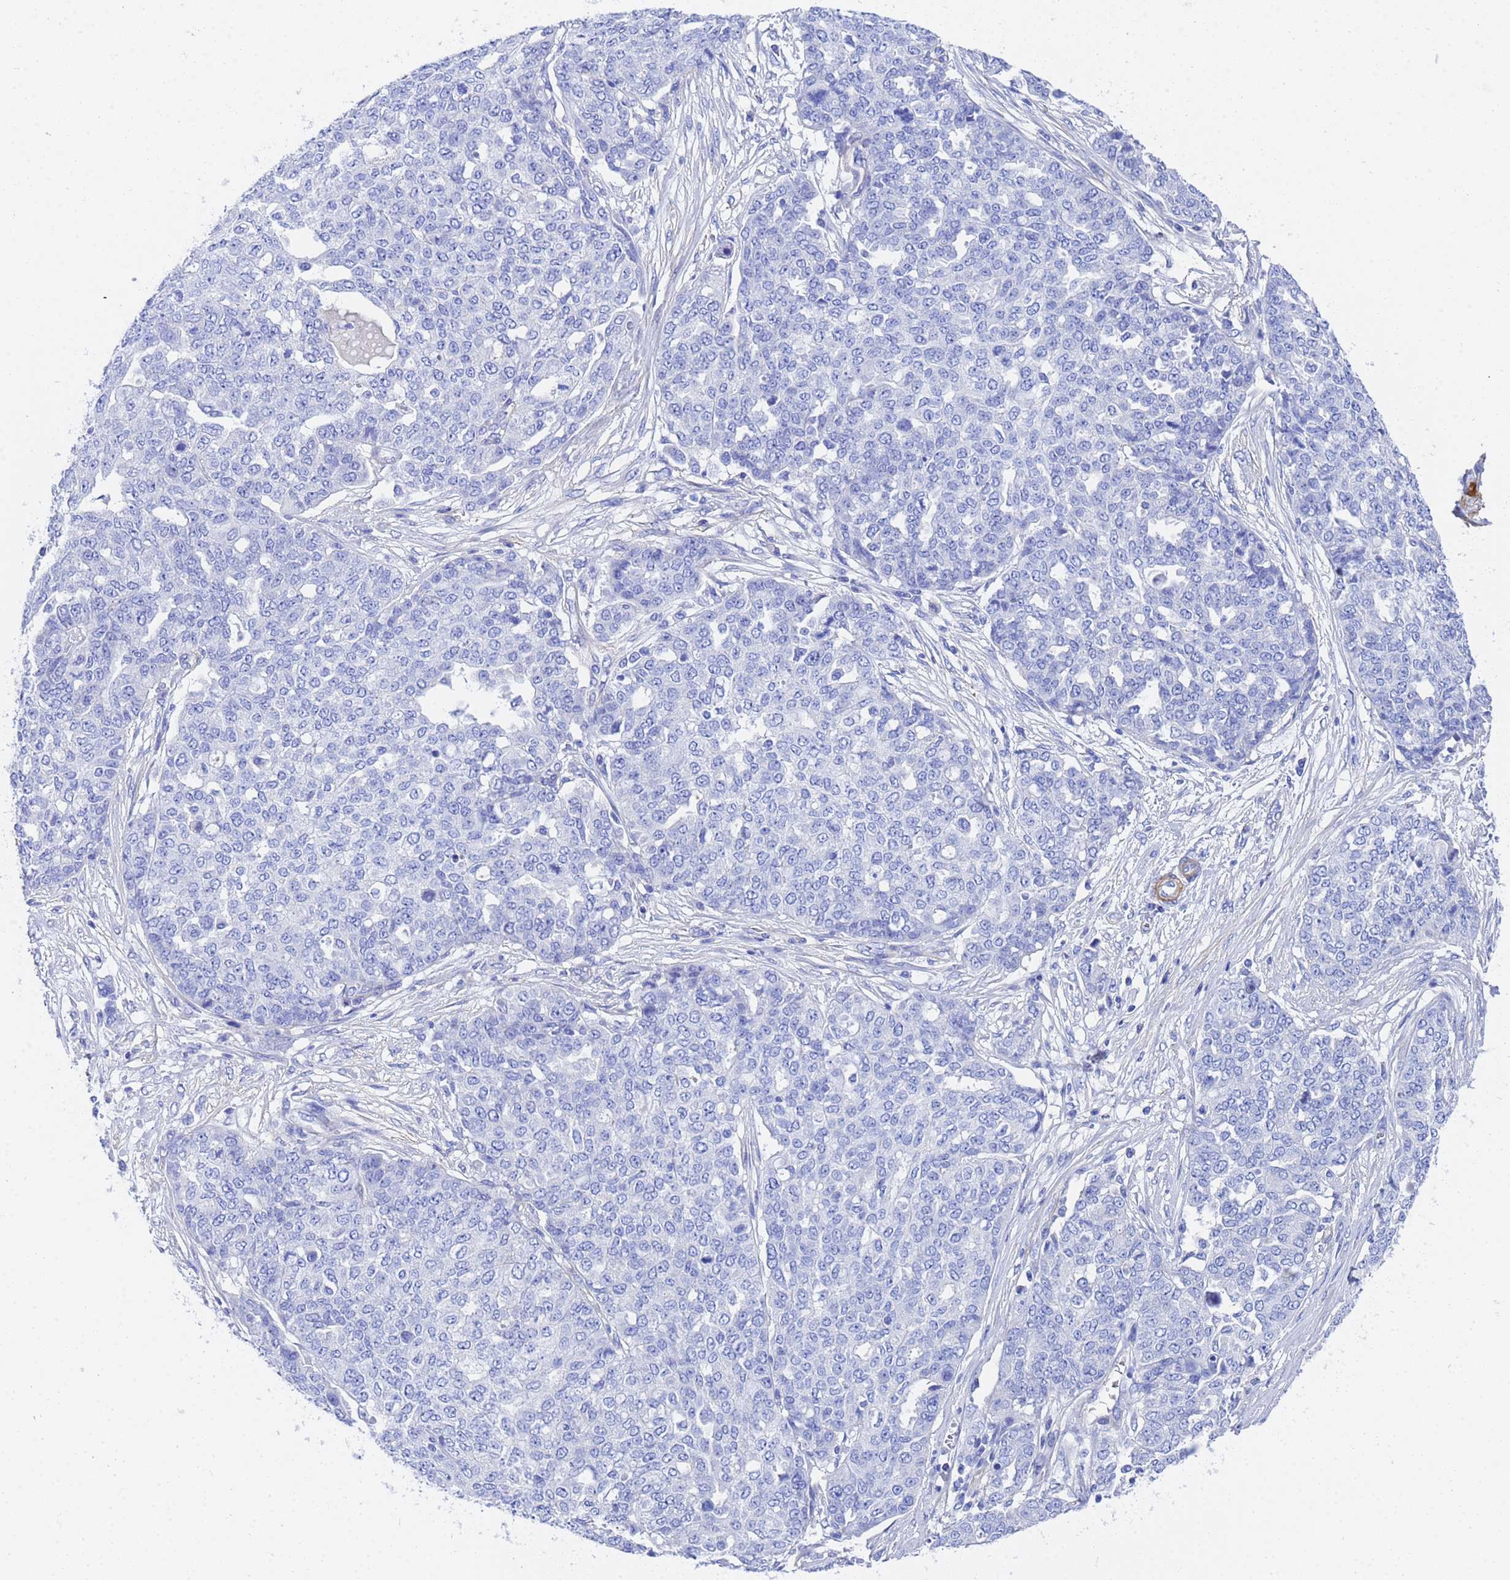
{"staining": {"intensity": "negative", "quantity": "none", "location": "none"}, "tissue": "ovarian cancer", "cell_type": "Tumor cells", "image_type": "cancer", "snomed": [{"axis": "morphology", "description": "Cystadenocarcinoma, serous, NOS"}, {"axis": "topography", "description": "Soft tissue"}, {"axis": "topography", "description": "Ovary"}], "caption": "Immunohistochemistry (IHC) of human serous cystadenocarcinoma (ovarian) displays no staining in tumor cells.", "gene": "CST4", "patient": {"sex": "female", "age": 57}}